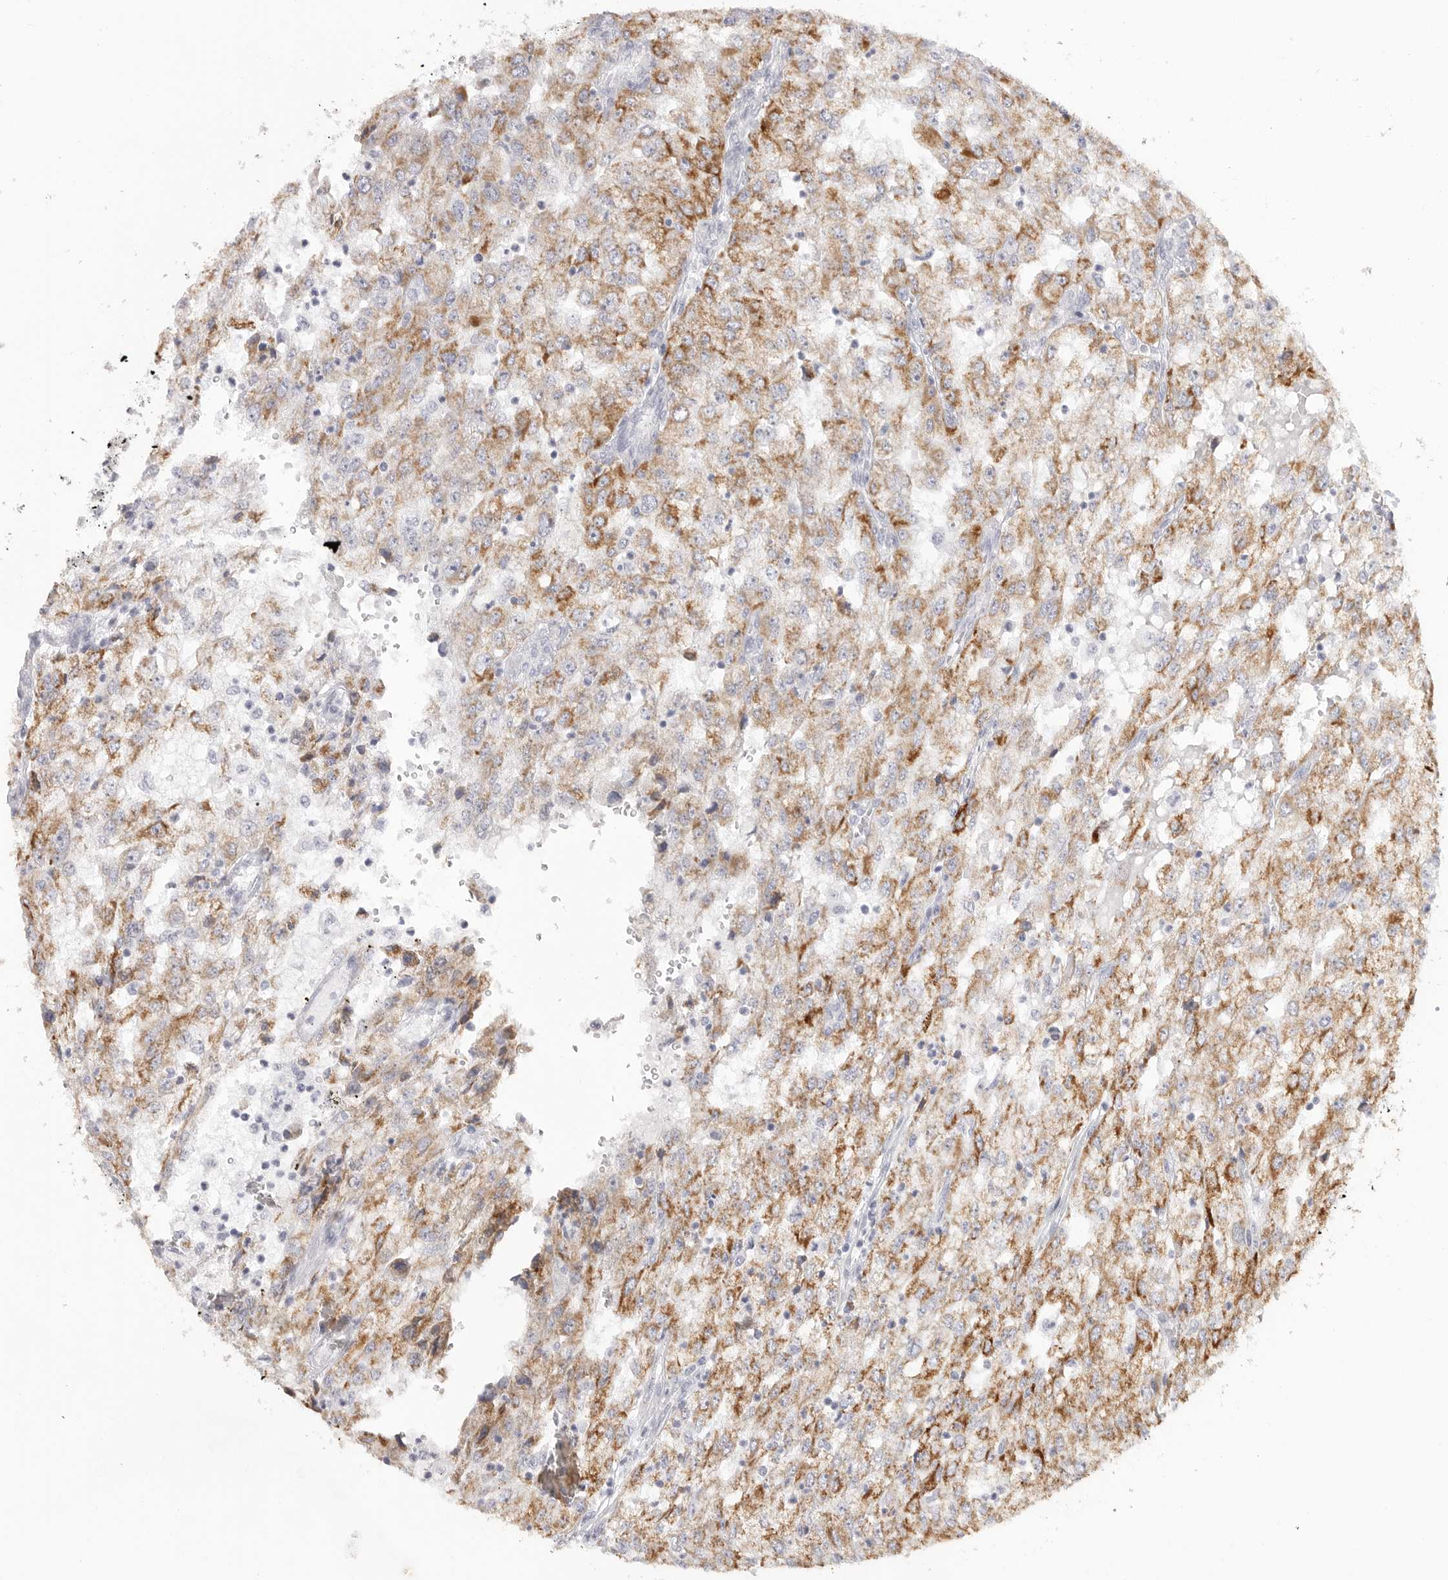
{"staining": {"intensity": "moderate", "quantity": ">75%", "location": "cytoplasmic/membranous"}, "tissue": "renal cancer", "cell_type": "Tumor cells", "image_type": "cancer", "snomed": [{"axis": "morphology", "description": "Adenocarcinoma, NOS"}, {"axis": "topography", "description": "Kidney"}], "caption": "Adenocarcinoma (renal) stained for a protein exhibits moderate cytoplasmic/membranous positivity in tumor cells. The protein of interest is shown in brown color, while the nuclei are stained blue.", "gene": "ELP3", "patient": {"sex": "female", "age": 54}}